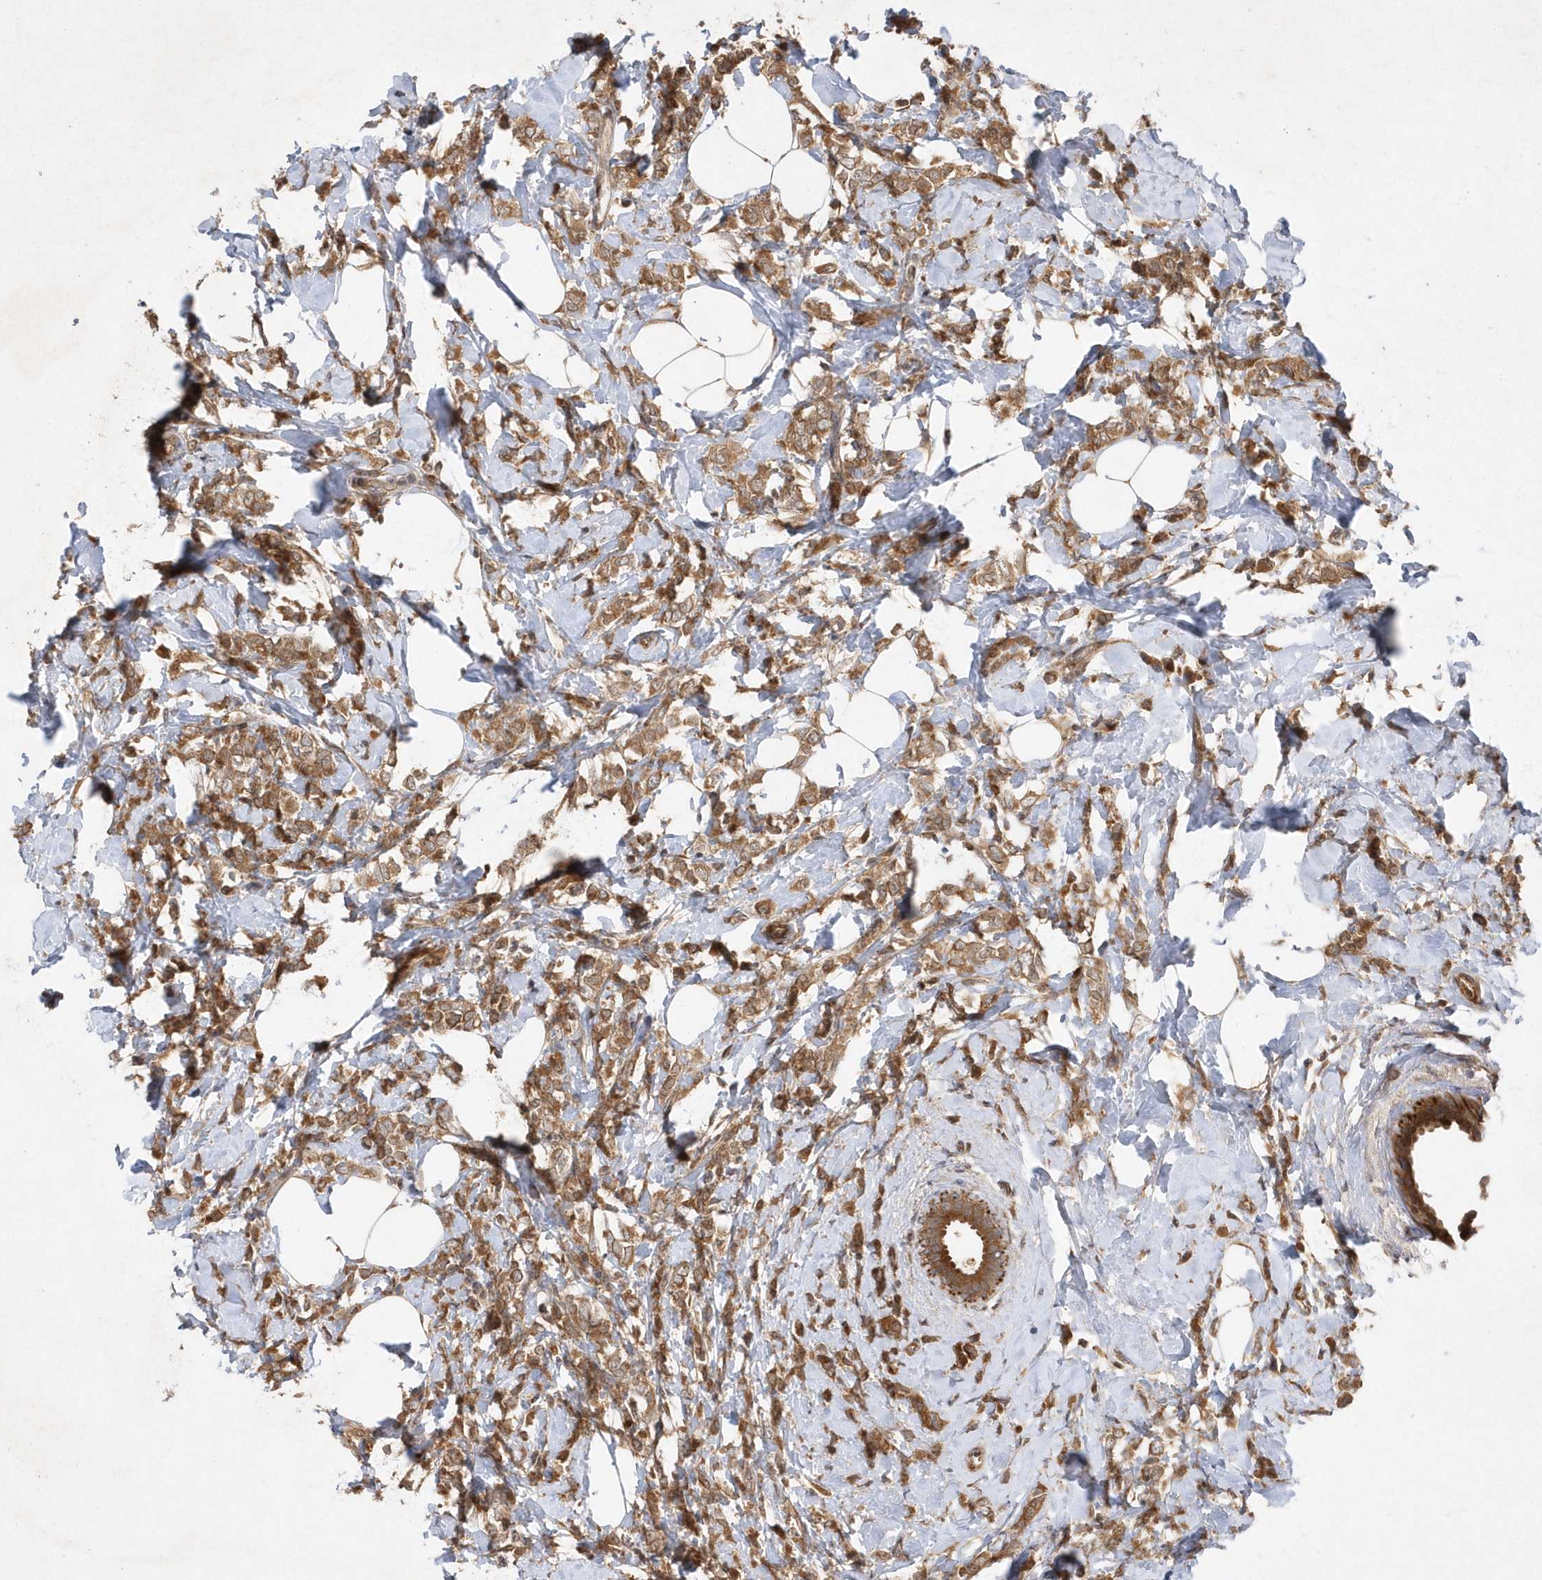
{"staining": {"intensity": "moderate", "quantity": ">75%", "location": "cytoplasmic/membranous"}, "tissue": "breast cancer", "cell_type": "Tumor cells", "image_type": "cancer", "snomed": [{"axis": "morphology", "description": "Lobular carcinoma"}, {"axis": "topography", "description": "Breast"}], "caption": "Protein staining of breast cancer (lobular carcinoma) tissue shows moderate cytoplasmic/membranous staining in about >75% of tumor cells.", "gene": "GFM2", "patient": {"sex": "female", "age": 47}}